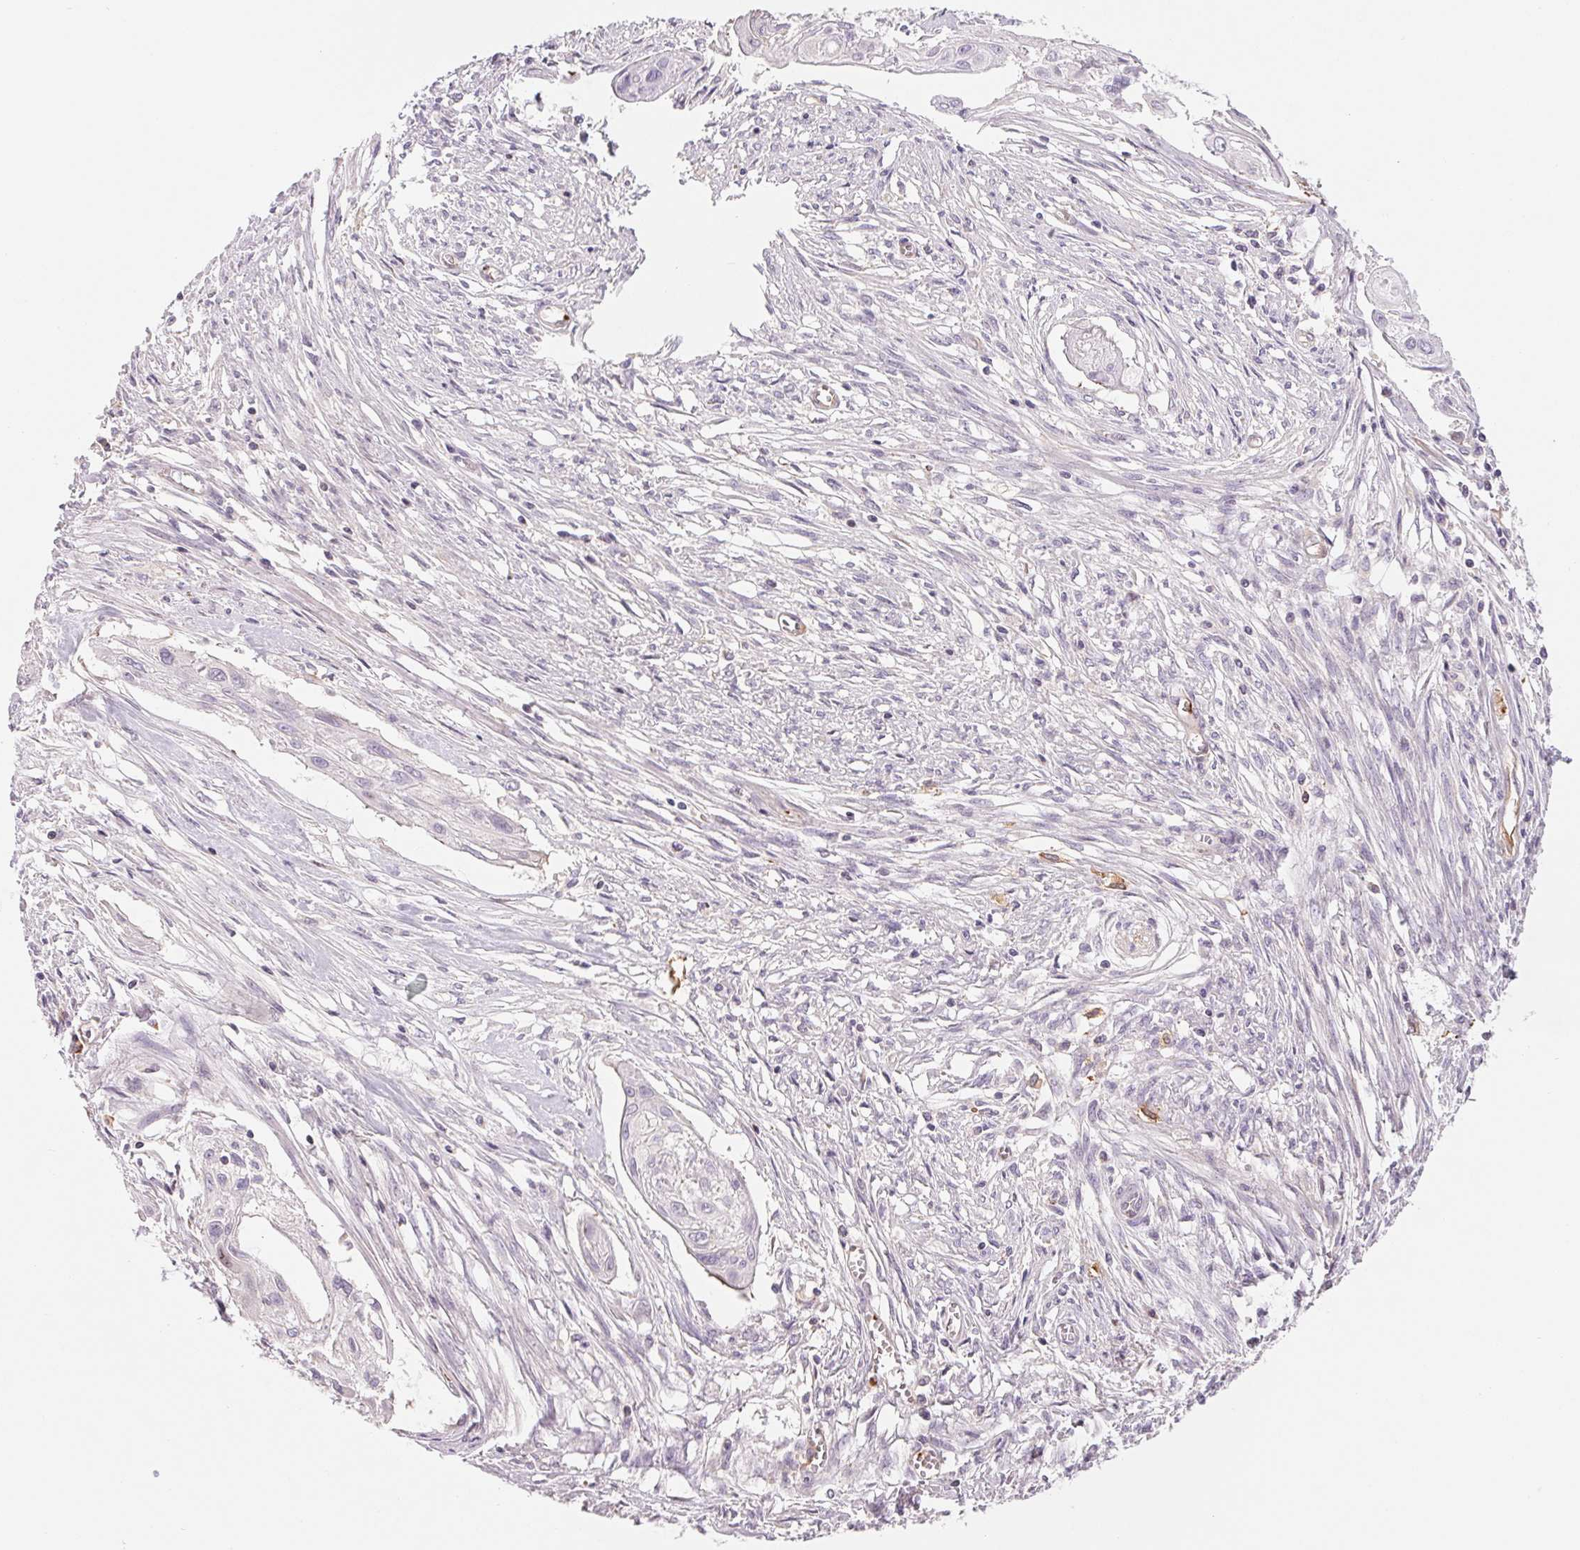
{"staining": {"intensity": "negative", "quantity": "none", "location": "none"}, "tissue": "cervical cancer", "cell_type": "Tumor cells", "image_type": "cancer", "snomed": [{"axis": "morphology", "description": "Squamous cell carcinoma, NOS"}, {"axis": "topography", "description": "Cervix"}], "caption": "An image of human squamous cell carcinoma (cervical) is negative for staining in tumor cells.", "gene": "ANKRD13B", "patient": {"sex": "female", "age": 49}}